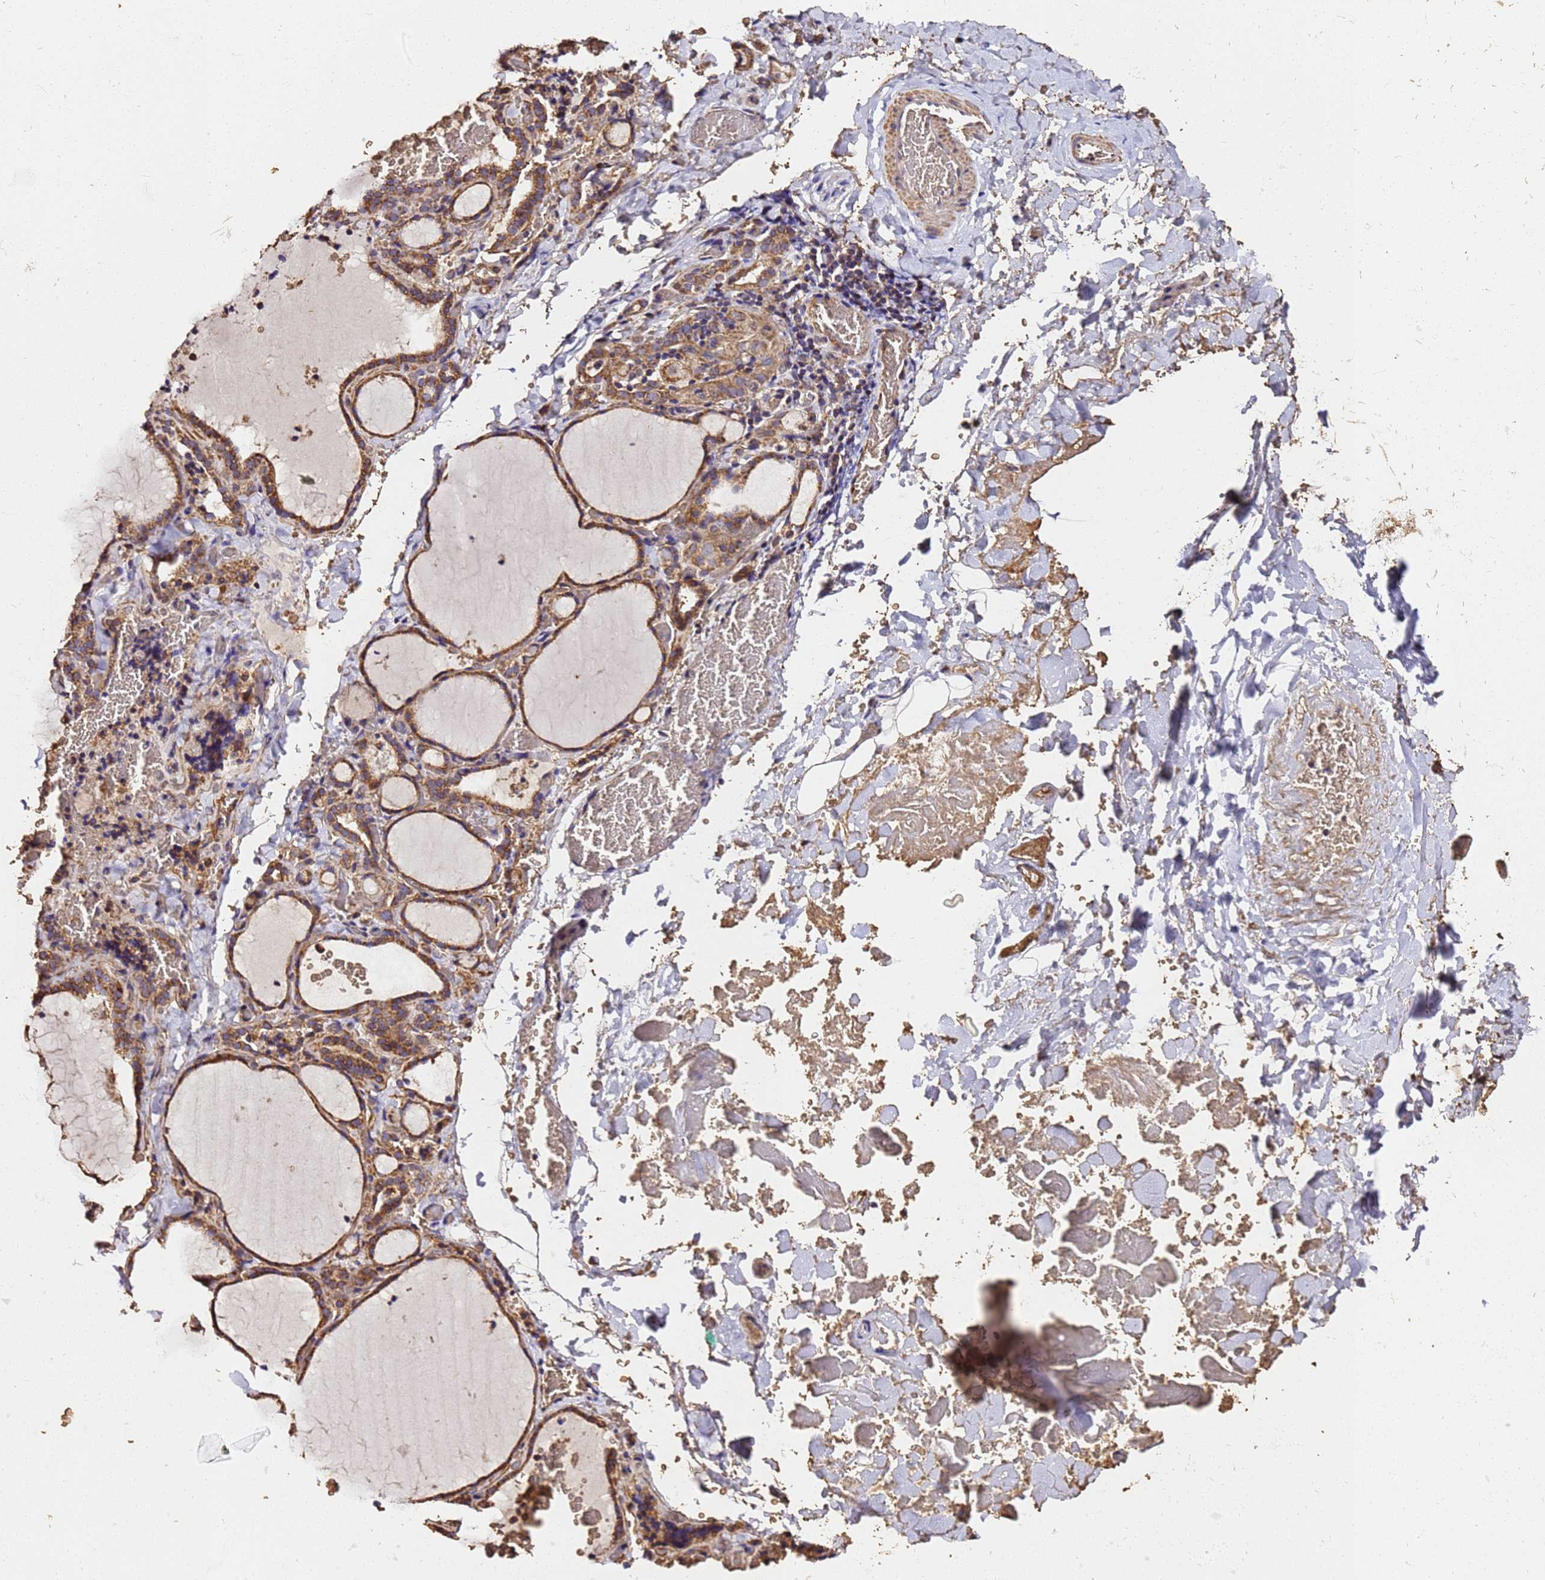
{"staining": {"intensity": "moderate", "quantity": ">75%", "location": "cytoplasmic/membranous"}, "tissue": "thyroid gland", "cell_type": "Glandular cells", "image_type": "normal", "snomed": [{"axis": "morphology", "description": "Normal tissue, NOS"}, {"axis": "topography", "description": "Thyroid gland"}], "caption": "Immunohistochemistry micrograph of benign thyroid gland: human thyroid gland stained using immunohistochemistry (IHC) displays medium levels of moderate protein expression localized specifically in the cytoplasmic/membranous of glandular cells, appearing as a cytoplasmic/membranous brown color.", "gene": "LRRIQ1", "patient": {"sex": "female", "age": 22}}